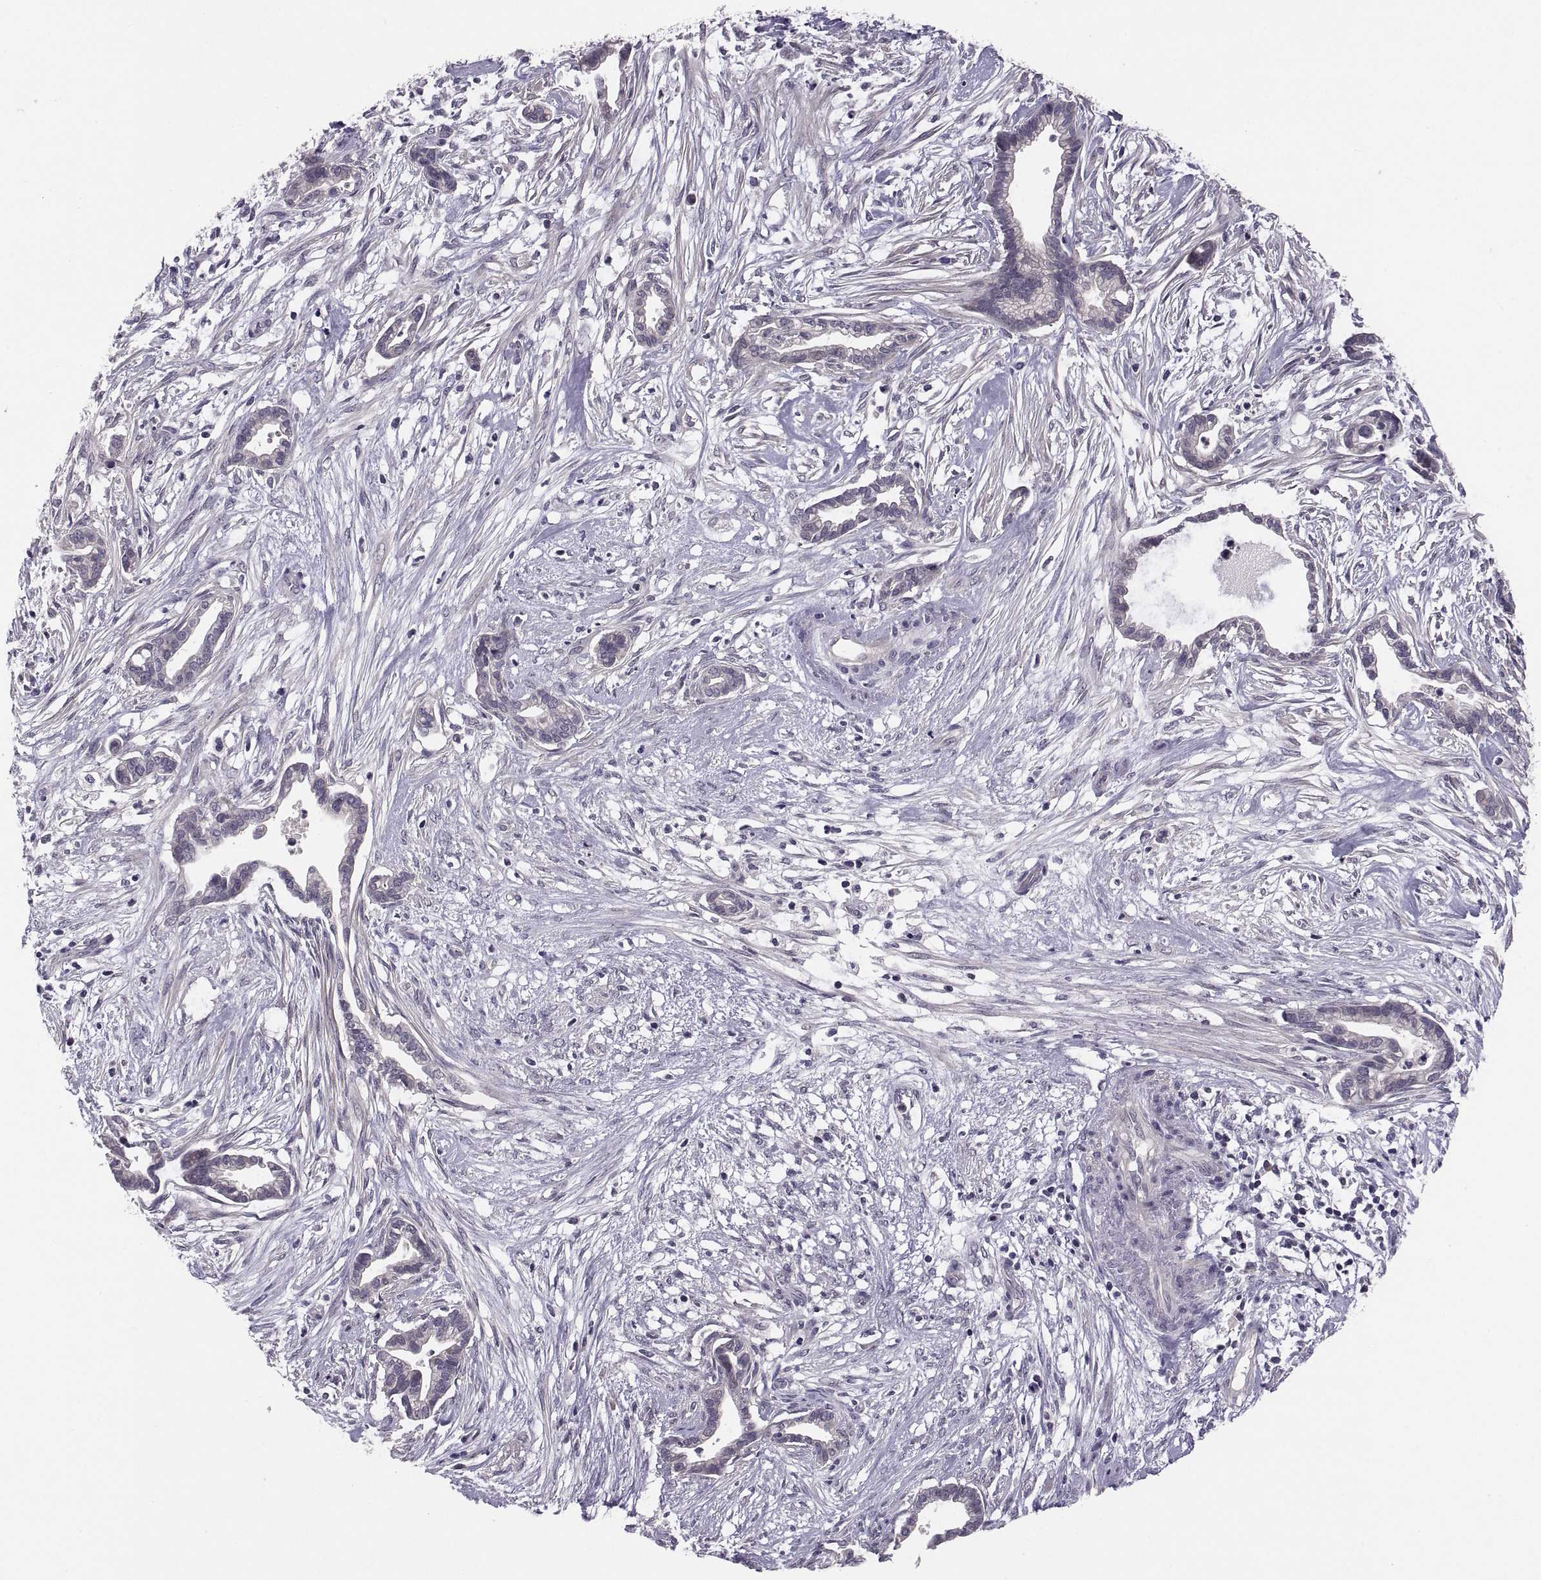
{"staining": {"intensity": "negative", "quantity": "none", "location": "none"}, "tissue": "cervical cancer", "cell_type": "Tumor cells", "image_type": "cancer", "snomed": [{"axis": "morphology", "description": "Adenocarcinoma, NOS"}, {"axis": "topography", "description": "Cervix"}], "caption": "DAB immunohistochemical staining of human cervical cancer (adenocarcinoma) displays no significant positivity in tumor cells.", "gene": "PAX2", "patient": {"sex": "female", "age": 62}}